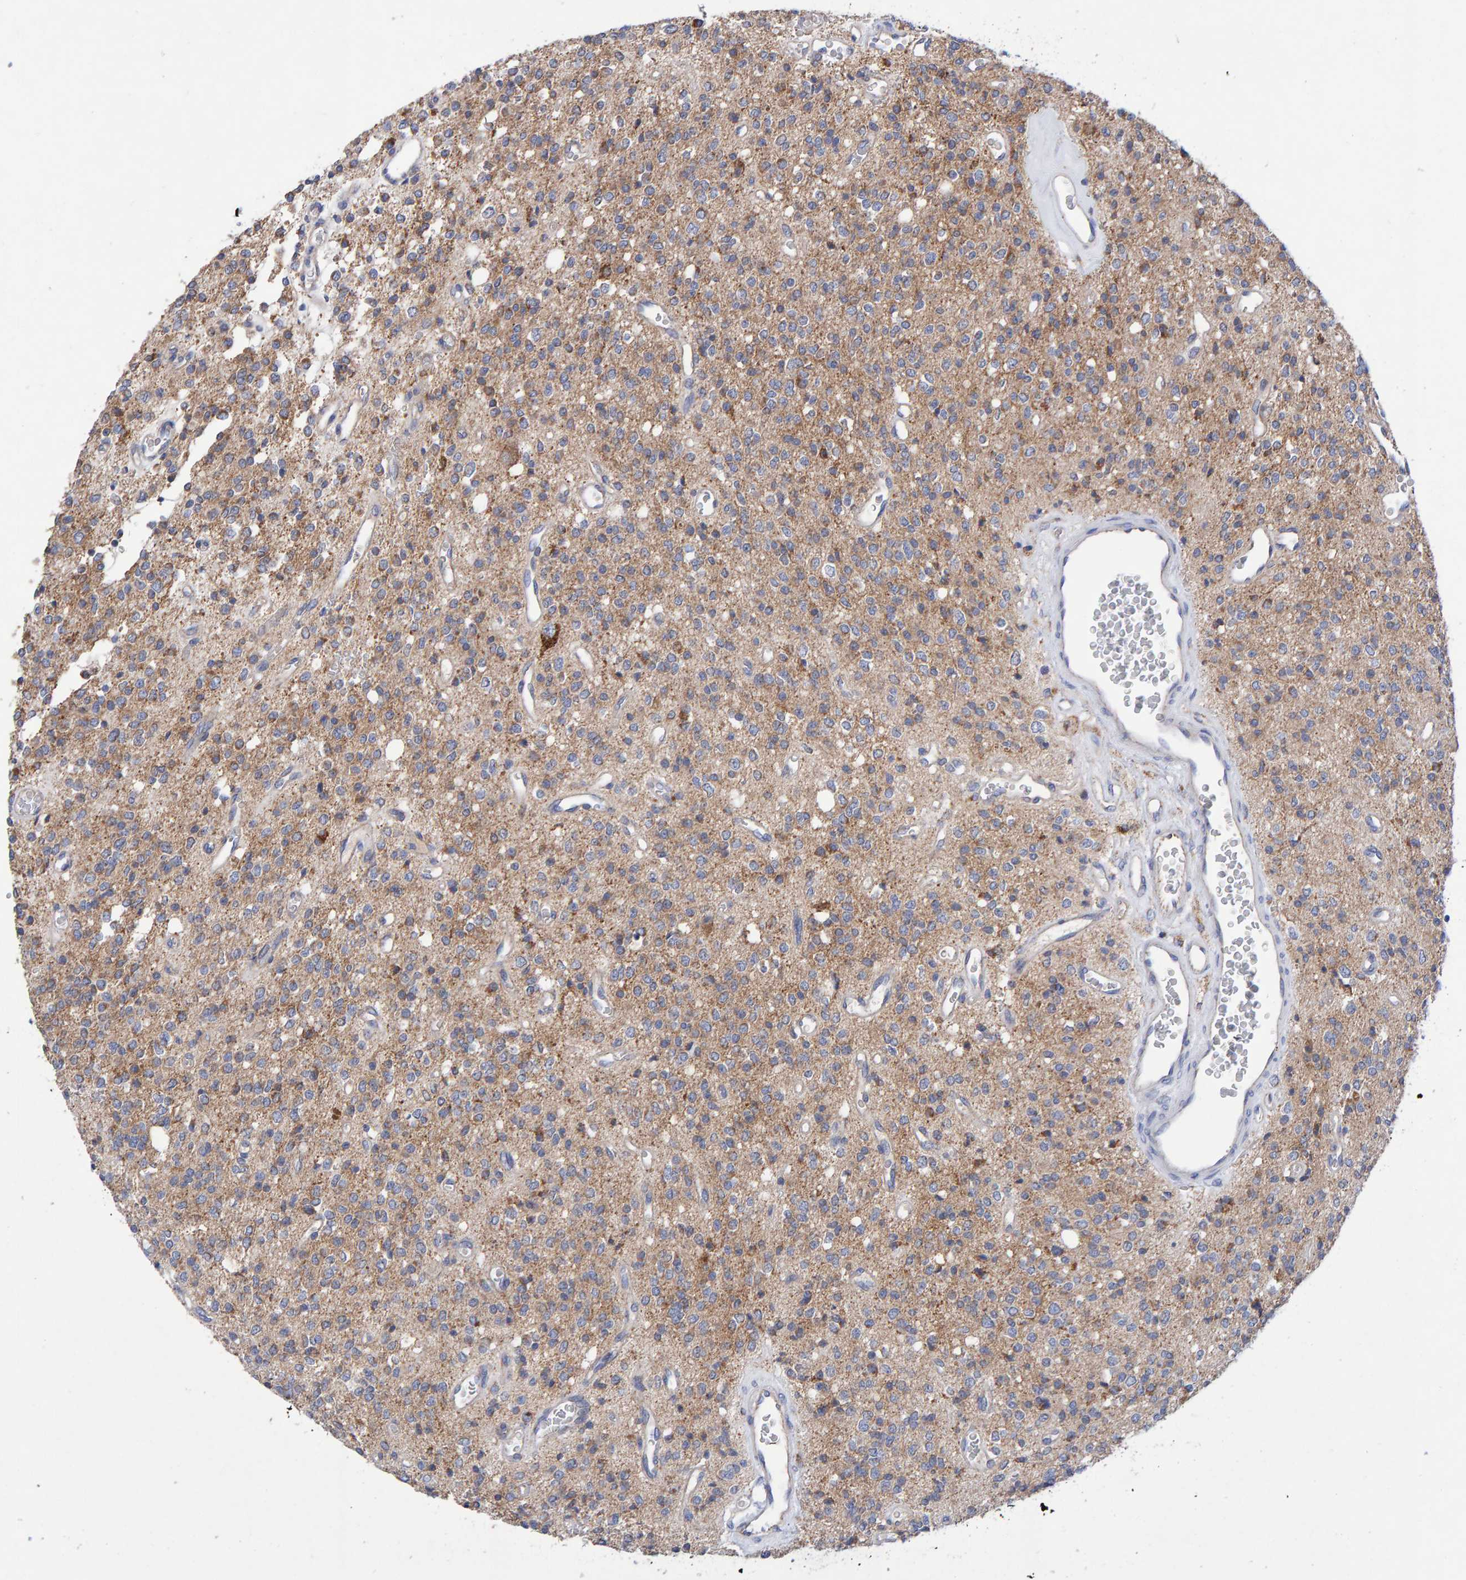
{"staining": {"intensity": "weak", "quantity": ">75%", "location": "cytoplasmic/membranous"}, "tissue": "glioma", "cell_type": "Tumor cells", "image_type": "cancer", "snomed": [{"axis": "morphology", "description": "Glioma, malignant, High grade"}, {"axis": "topography", "description": "Brain"}], "caption": "This is an image of immunohistochemistry staining of malignant glioma (high-grade), which shows weak staining in the cytoplasmic/membranous of tumor cells.", "gene": "EFR3A", "patient": {"sex": "male", "age": 34}}